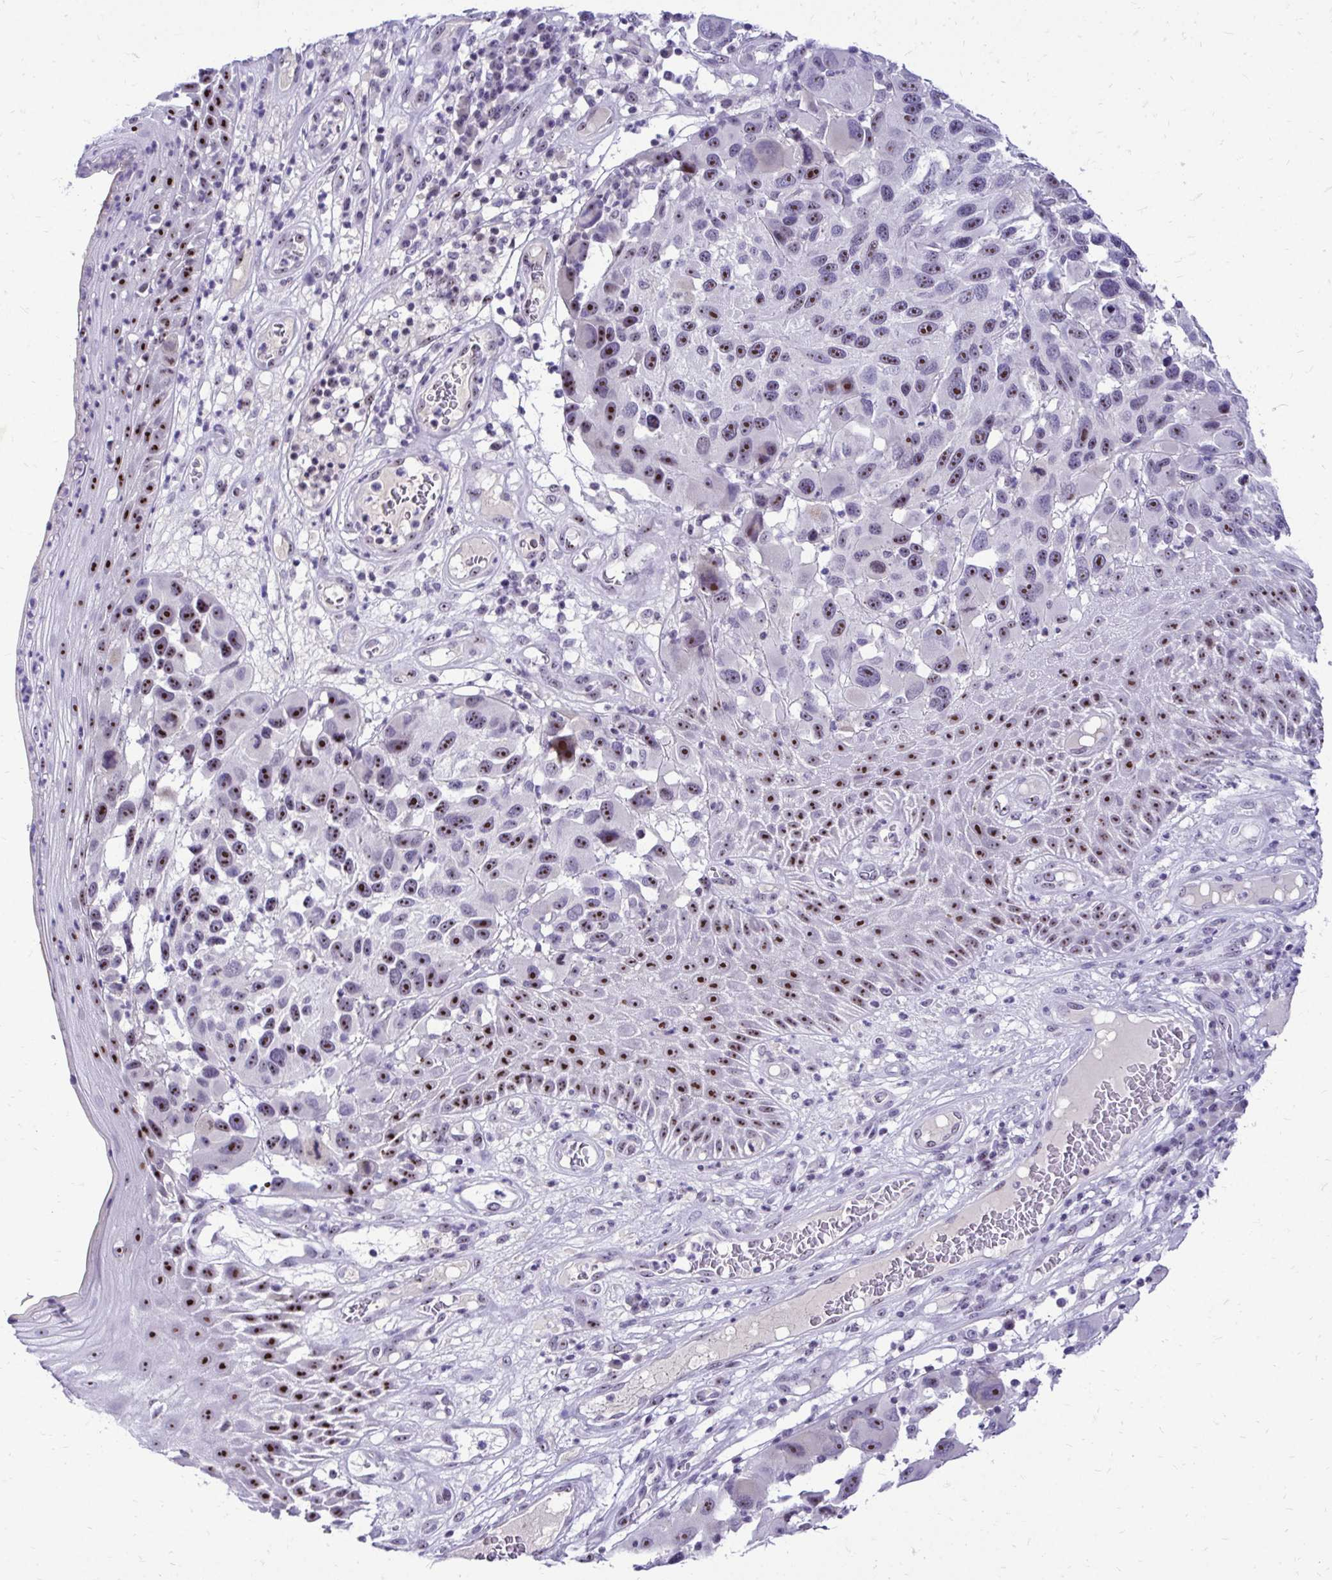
{"staining": {"intensity": "moderate", "quantity": "25%-75%", "location": "nuclear"}, "tissue": "melanoma", "cell_type": "Tumor cells", "image_type": "cancer", "snomed": [{"axis": "morphology", "description": "Malignant melanoma, NOS"}, {"axis": "topography", "description": "Skin"}], "caption": "Immunohistochemical staining of human melanoma demonstrates medium levels of moderate nuclear positivity in approximately 25%-75% of tumor cells. Nuclei are stained in blue.", "gene": "NIFK", "patient": {"sex": "male", "age": 53}}